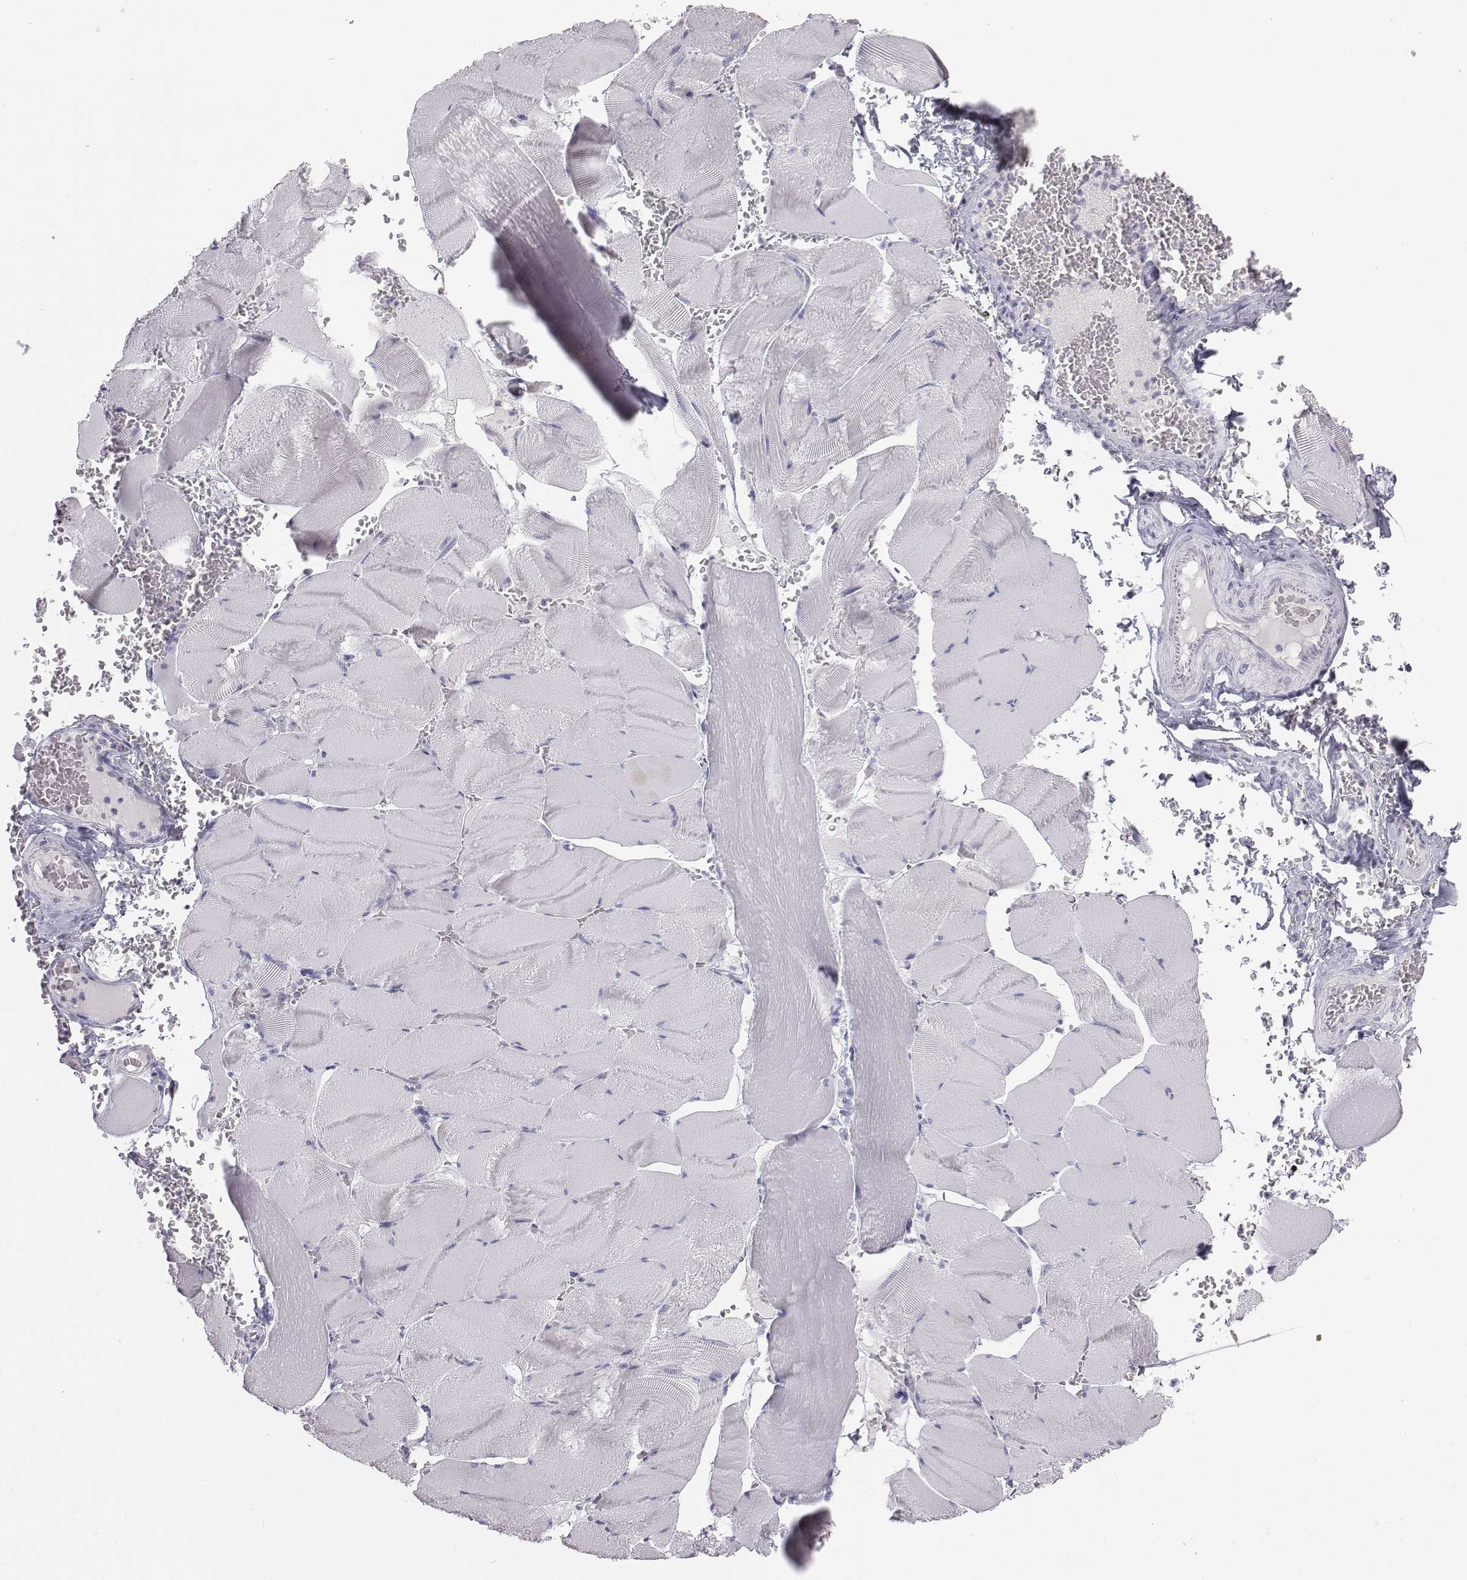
{"staining": {"intensity": "negative", "quantity": "none", "location": "none"}, "tissue": "skeletal muscle", "cell_type": "Myocytes", "image_type": "normal", "snomed": [{"axis": "morphology", "description": "Normal tissue, NOS"}, {"axis": "topography", "description": "Skeletal muscle"}], "caption": "A histopathology image of skeletal muscle stained for a protein reveals no brown staining in myocytes.", "gene": "C6orf58", "patient": {"sex": "male", "age": 56}}